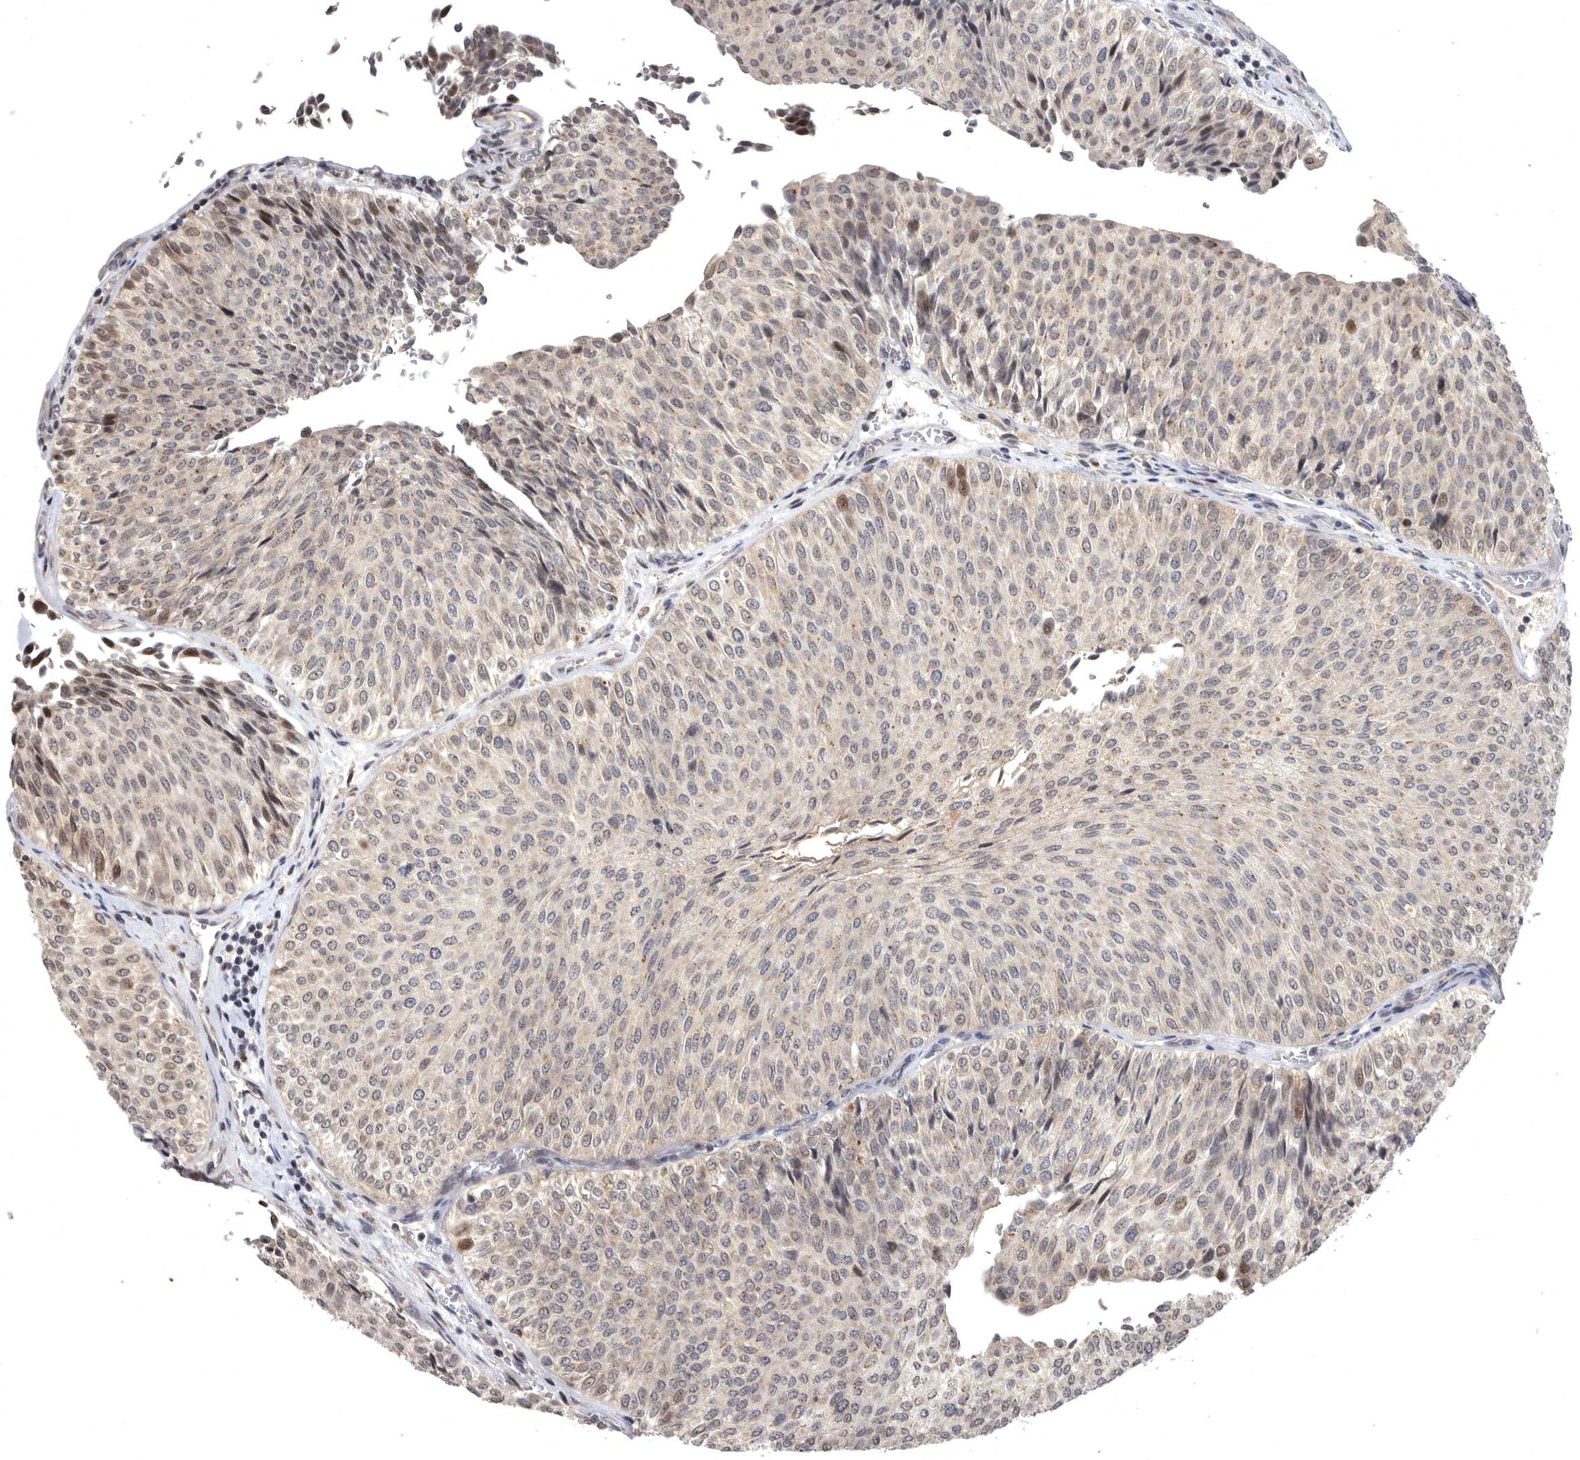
{"staining": {"intensity": "moderate", "quantity": "<25%", "location": "nuclear"}, "tissue": "urothelial cancer", "cell_type": "Tumor cells", "image_type": "cancer", "snomed": [{"axis": "morphology", "description": "Urothelial carcinoma, Low grade"}, {"axis": "topography", "description": "Urinary bladder"}], "caption": "DAB immunohistochemical staining of human urothelial carcinoma (low-grade) reveals moderate nuclear protein expression in approximately <25% of tumor cells. The protein is shown in brown color, while the nuclei are stained blue.", "gene": "MAN2A1", "patient": {"sex": "male", "age": 78}}